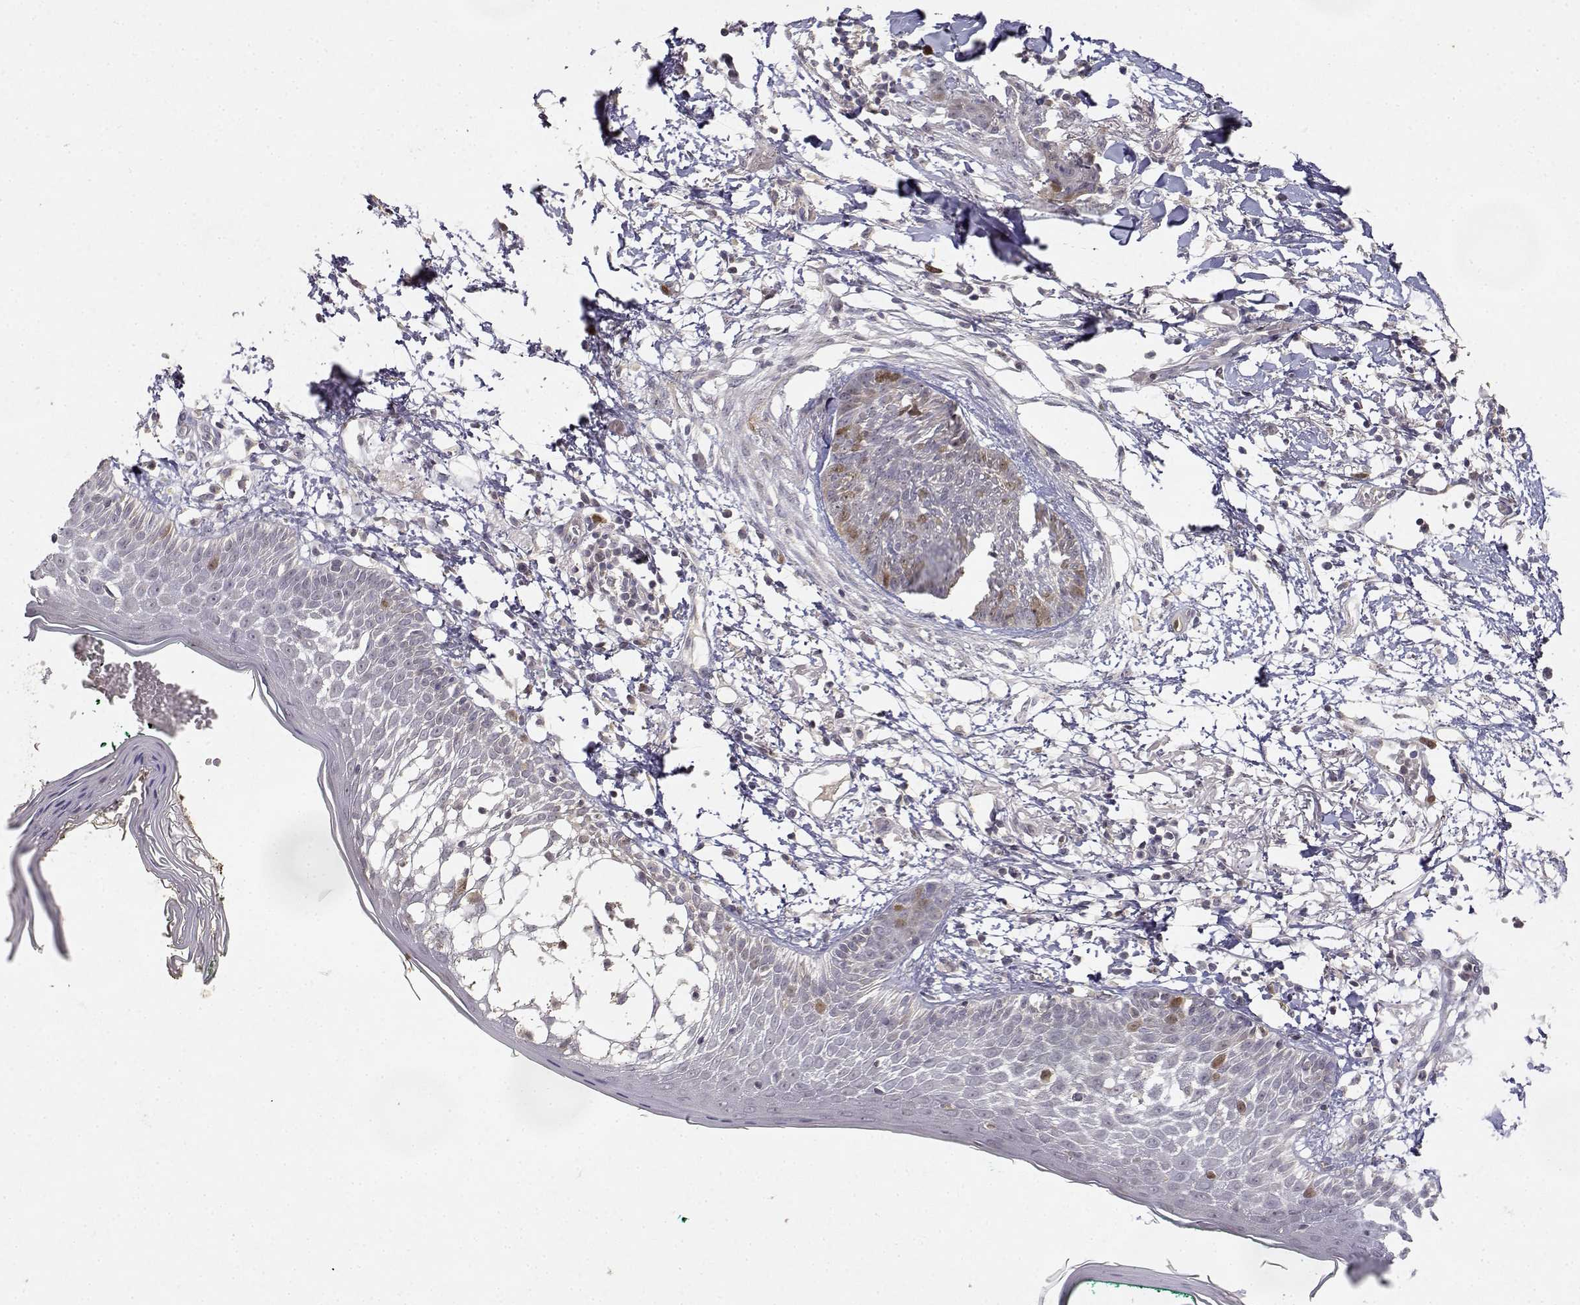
{"staining": {"intensity": "moderate", "quantity": "<25%", "location": "nuclear"}, "tissue": "skin cancer", "cell_type": "Tumor cells", "image_type": "cancer", "snomed": [{"axis": "morphology", "description": "Normal tissue, NOS"}, {"axis": "morphology", "description": "Basal cell carcinoma"}, {"axis": "topography", "description": "Skin"}], "caption": "Basal cell carcinoma (skin) was stained to show a protein in brown. There is low levels of moderate nuclear staining in about <25% of tumor cells.", "gene": "RAD51", "patient": {"sex": "male", "age": 84}}